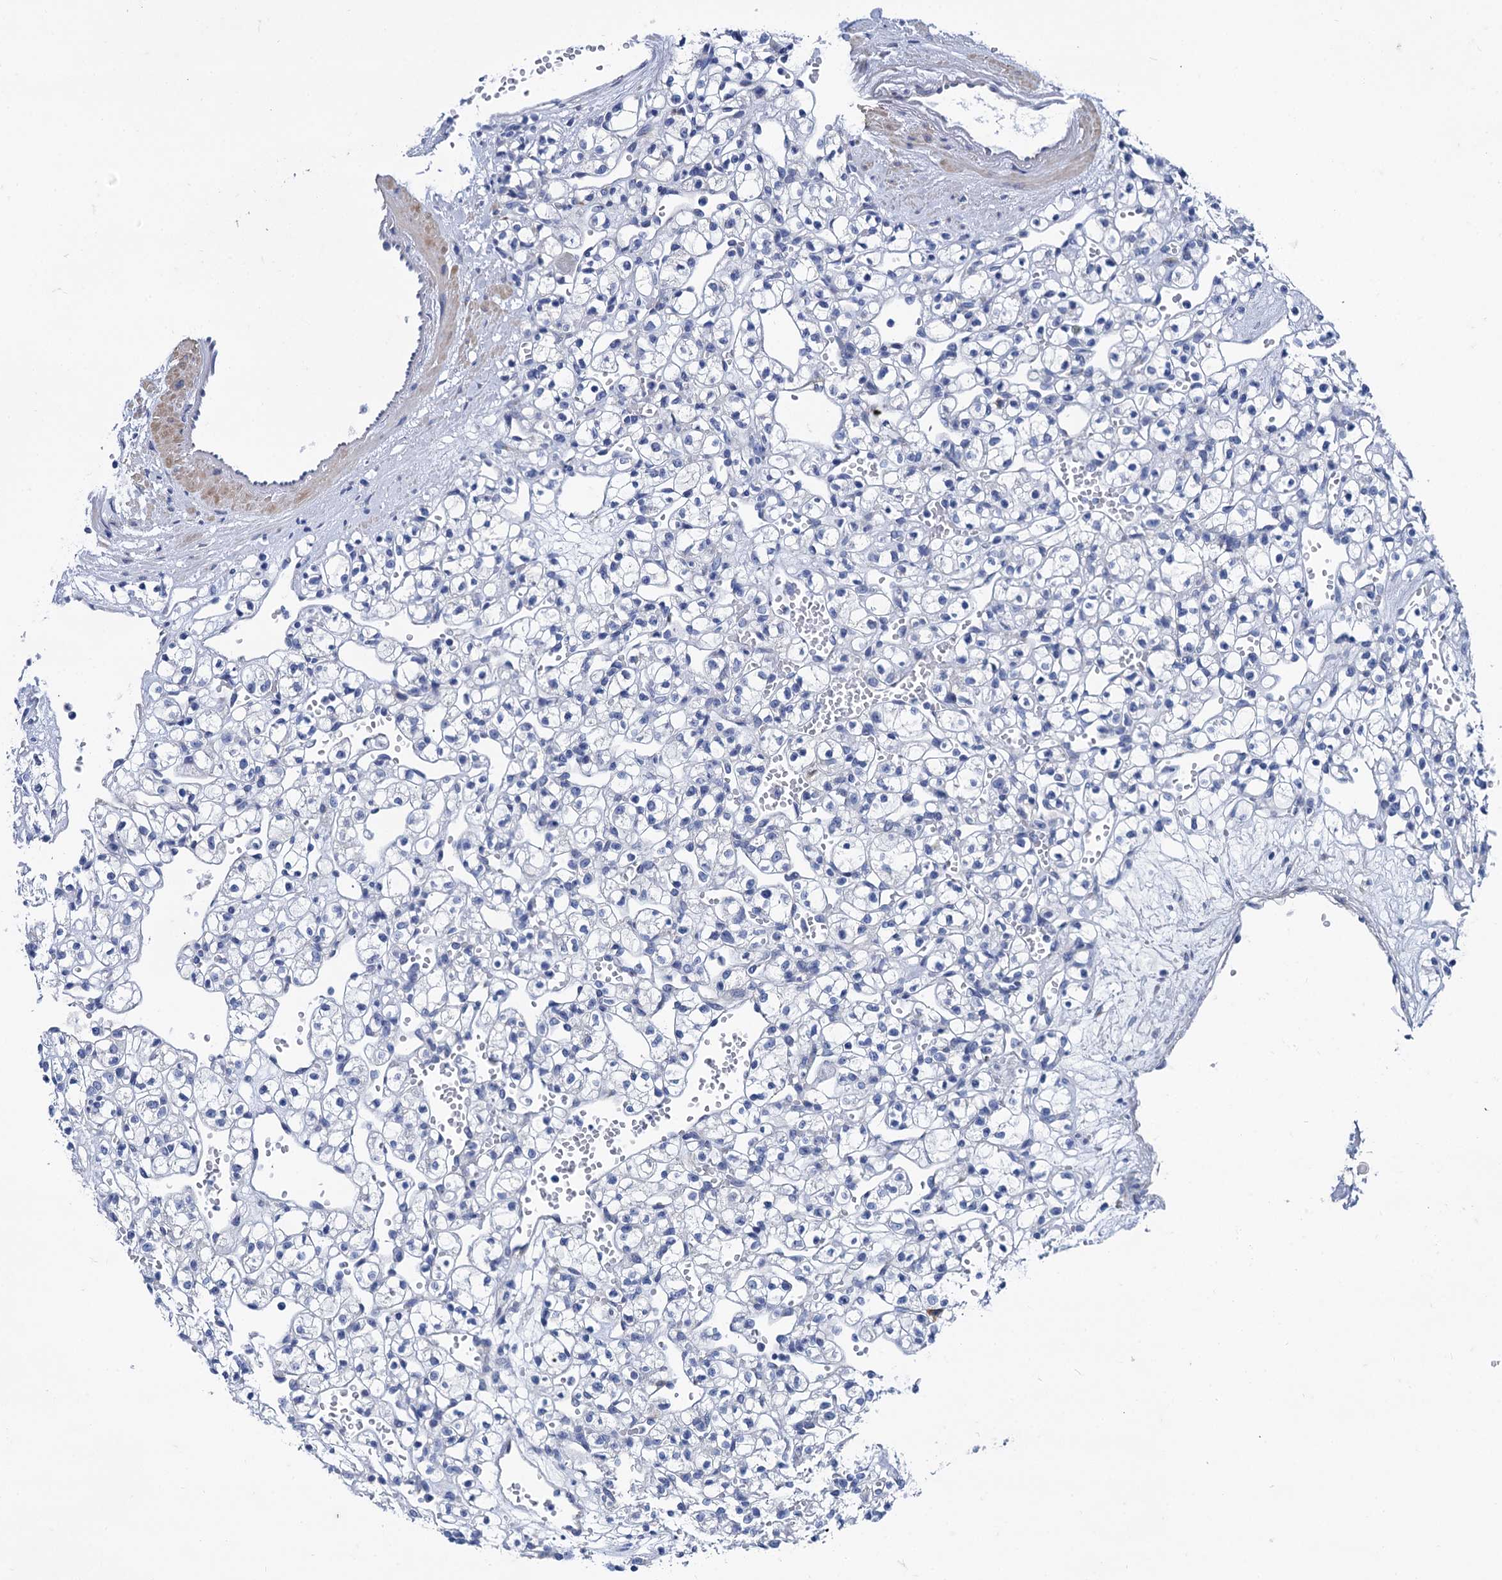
{"staining": {"intensity": "negative", "quantity": "none", "location": "none"}, "tissue": "renal cancer", "cell_type": "Tumor cells", "image_type": "cancer", "snomed": [{"axis": "morphology", "description": "Adenocarcinoma, NOS"}, {"axis": "topography", "description": "Kidney"}], "caption": "Protein analysis of adenocarcinoma (renal) displays no significant positivity in tumor cells.", "gene": "FOXR2", "patient": {"sex": "female", "age": 59}}